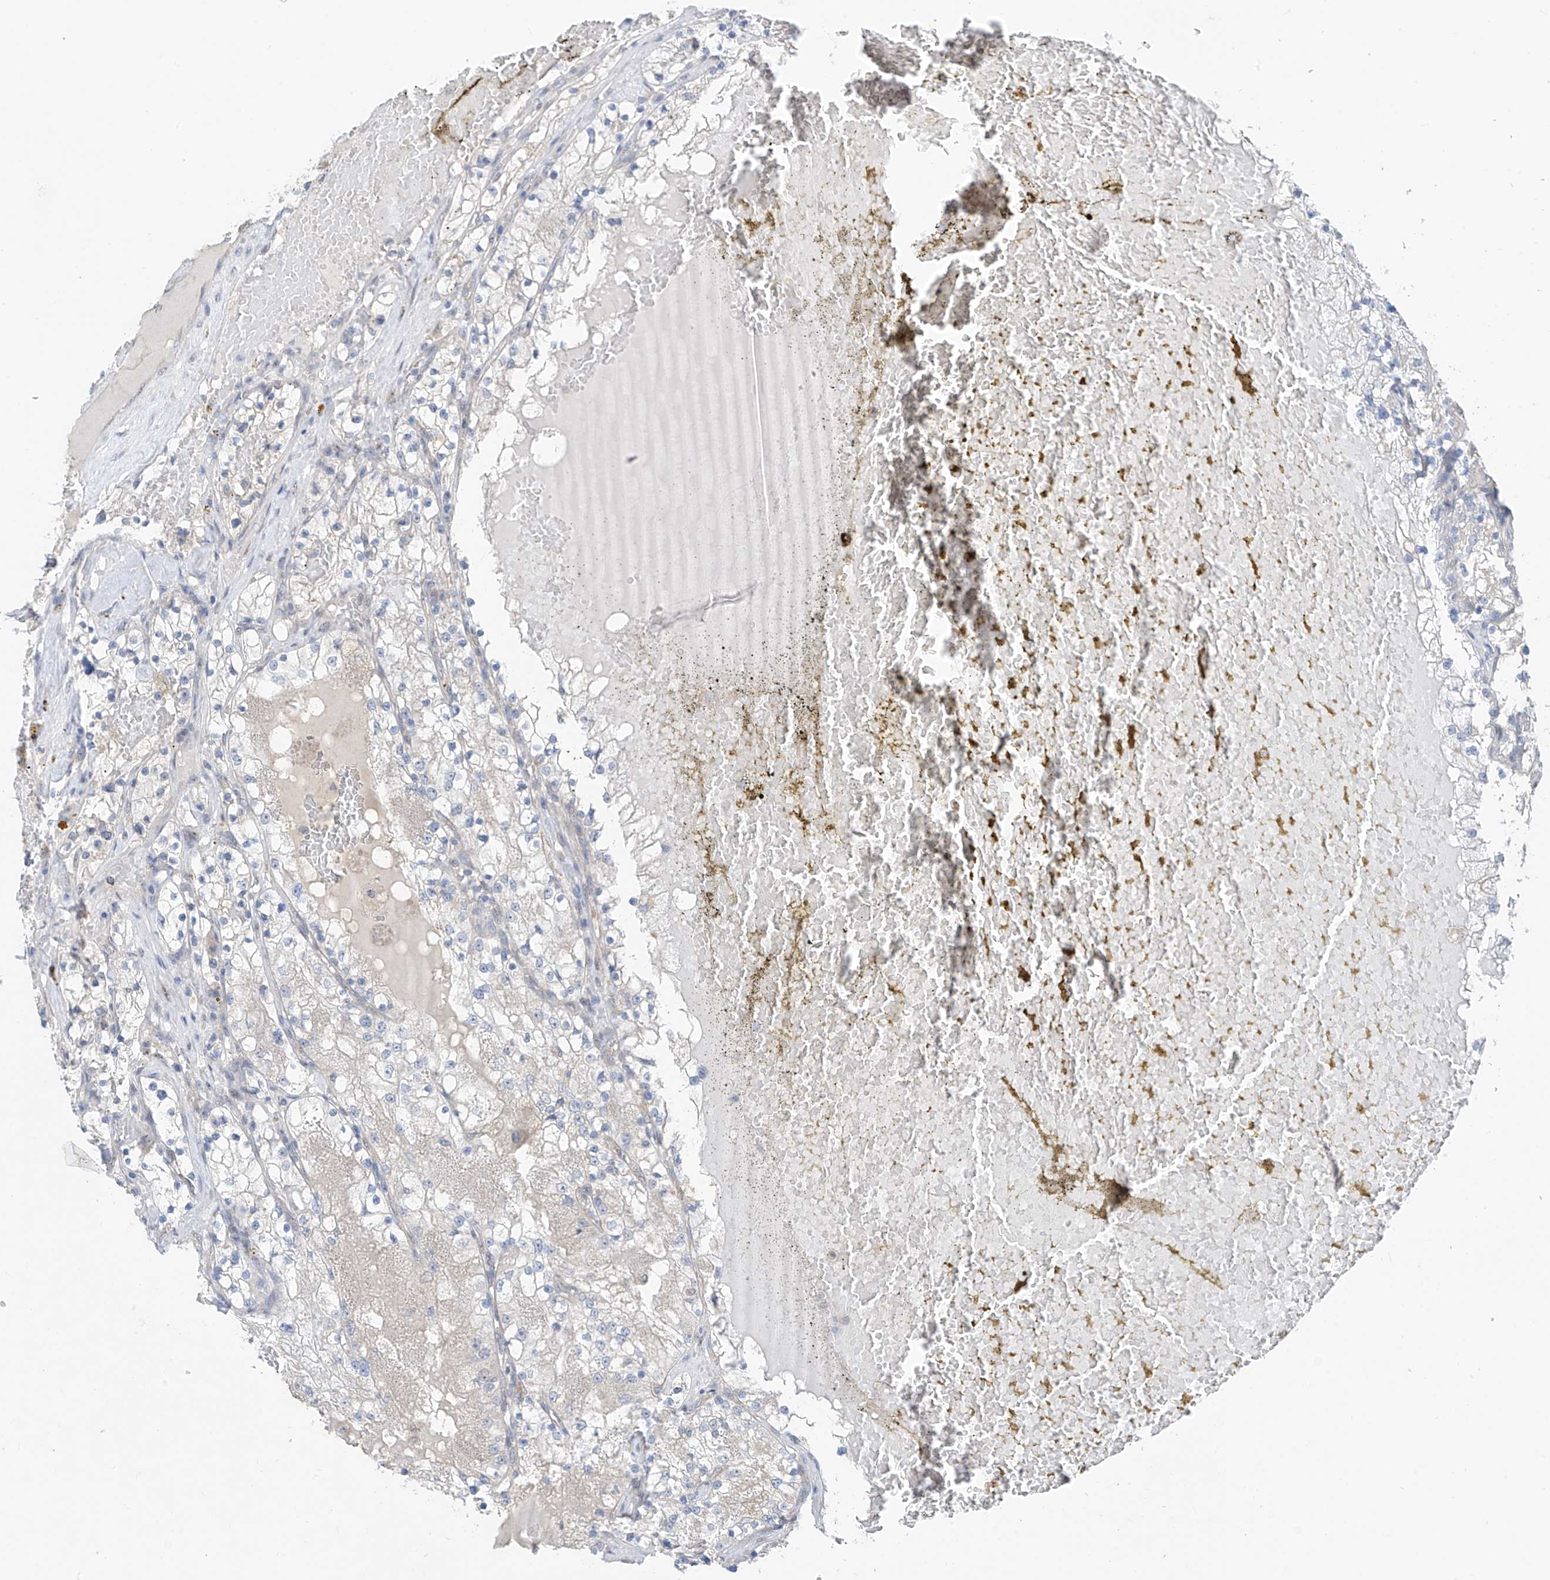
{"staining": {"intensity": "negative", "quantity": "none", "location": "none"}, "tissue": "renal cancer", "cell_type": "Tumor cells", "image_type": "cancer", "snomed": [{"axis": "morphology", "description": "Normal tissue, NOS"}, {"axis": "morphology", "description": "Adenocarcinoma, NOS"}, {"axis": "topography", "description": "Kidney"}], "caption": "The photomicrograph shows no significant expression in tumor cells of renal adenocarcinoma.", "gene": "RPL4", "patient": {"sex": "male", "age": 68}}